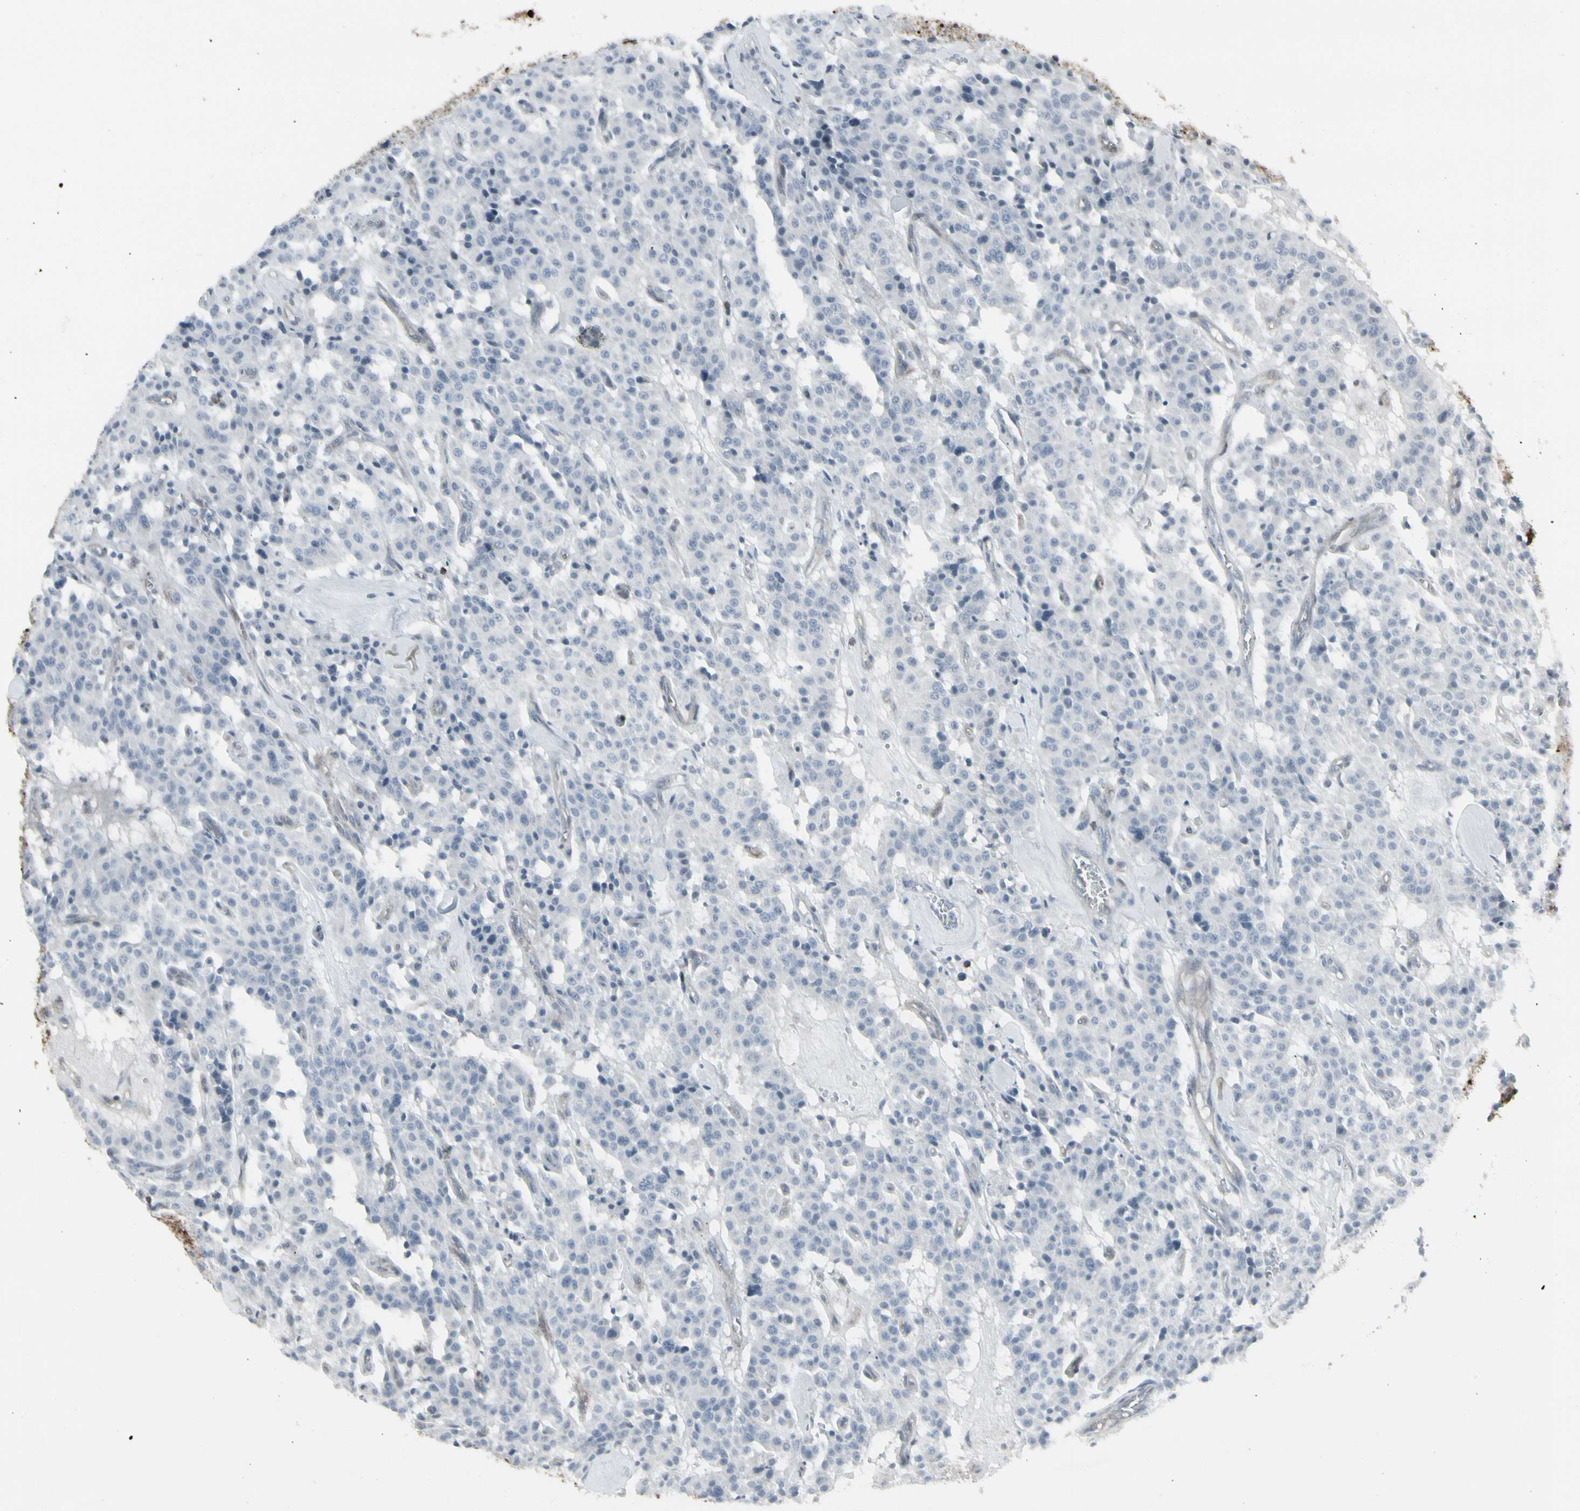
{"staining": {"intensity": "negative", "quantity": "none", "location": "none"}, "tissue": "carcinoid", "cell_type": "Tumor cells", "image_type": "cancer", "snomed": [{"axis": "morphology", "description": "Carcinoid, malignant, NOS"}, {"axis": "topography", "description": "Lung"}], "caption": "Immunohistochemical staining of carcinoid exhibits no significant expression in tumor cells. (DAB IHC, high magnification).", "gene": "IGFBP6", "patient": {"sex": "male", "age": 30}}